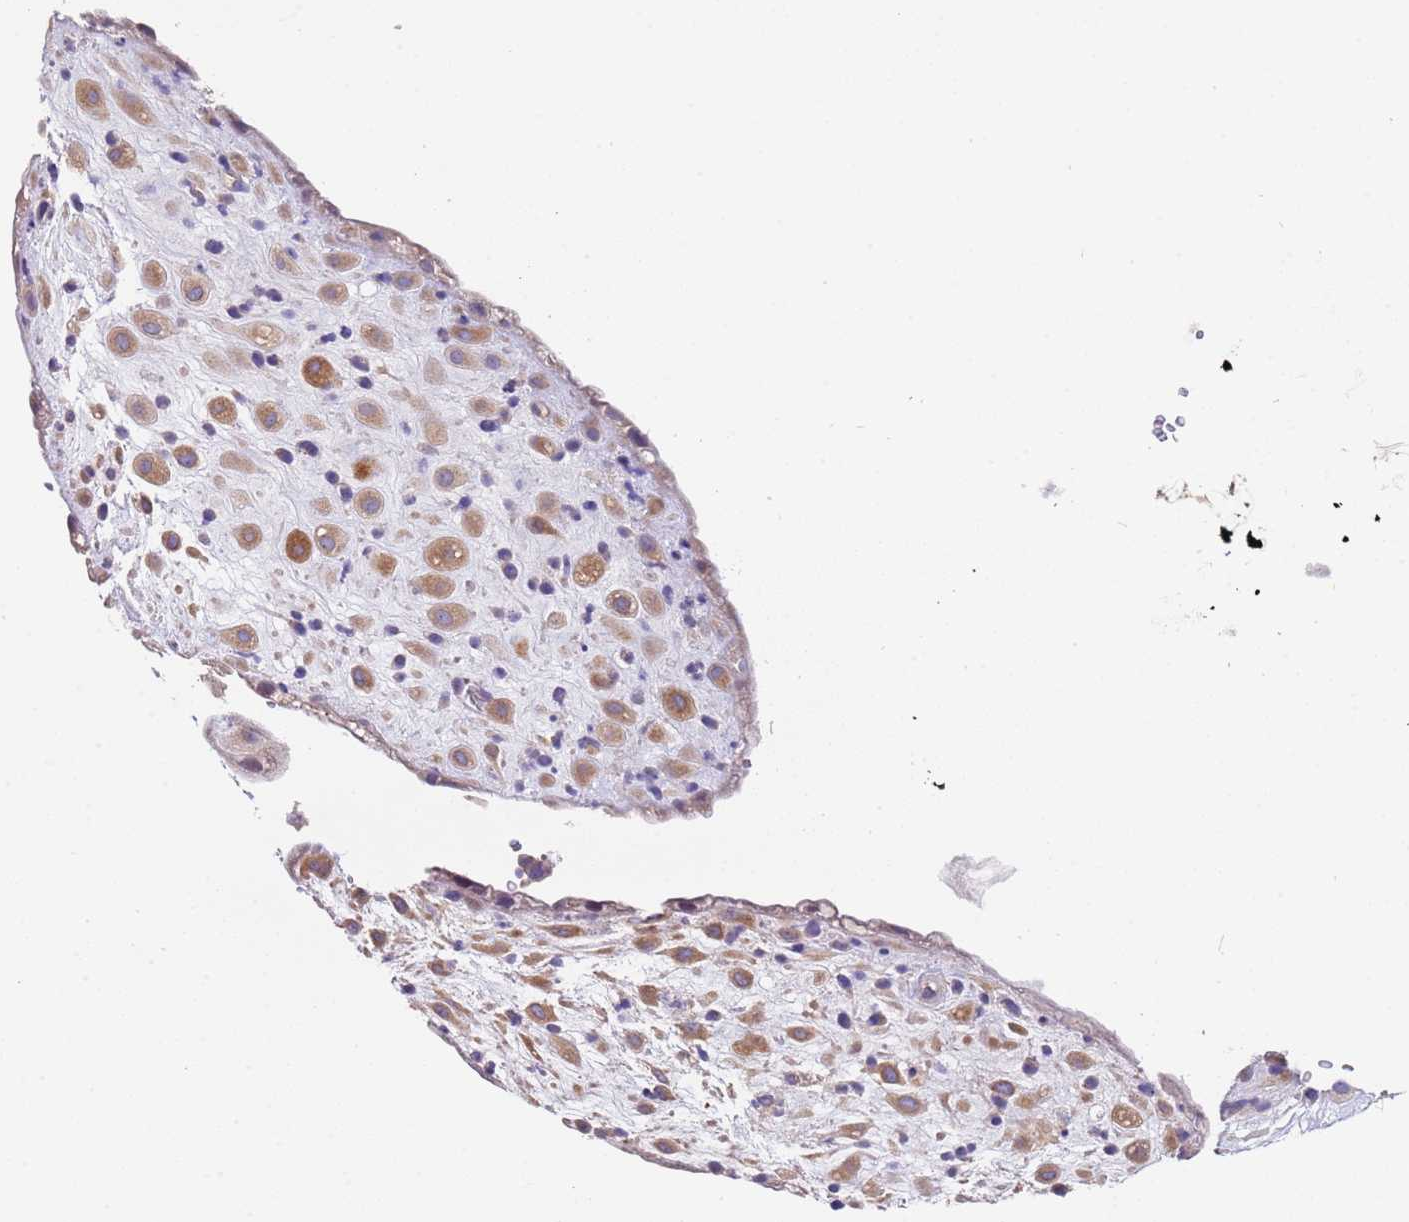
{"staining": {"intensity": "moderate", "quantity": ">75%", "location": "cytoplasmic/membranous"}, "tissue": "placenta", "cell_type": "Decidual cells", "image_type": "normal", "snomed": [{"axis": "morphology", "description": "Normal tissue, NOS"}, {"axis": "topography", "description": "Placenta"}], "caption": "Immunohistochemistry photomicrograph of benign human placenta stained for a protein (brown), which shows medium levels of moderate cytoplasmic/membranous expression in approximately >75% of decidual cells.", "gene": "ZNF248", "patient": {"sex": "female", "age": 35}}